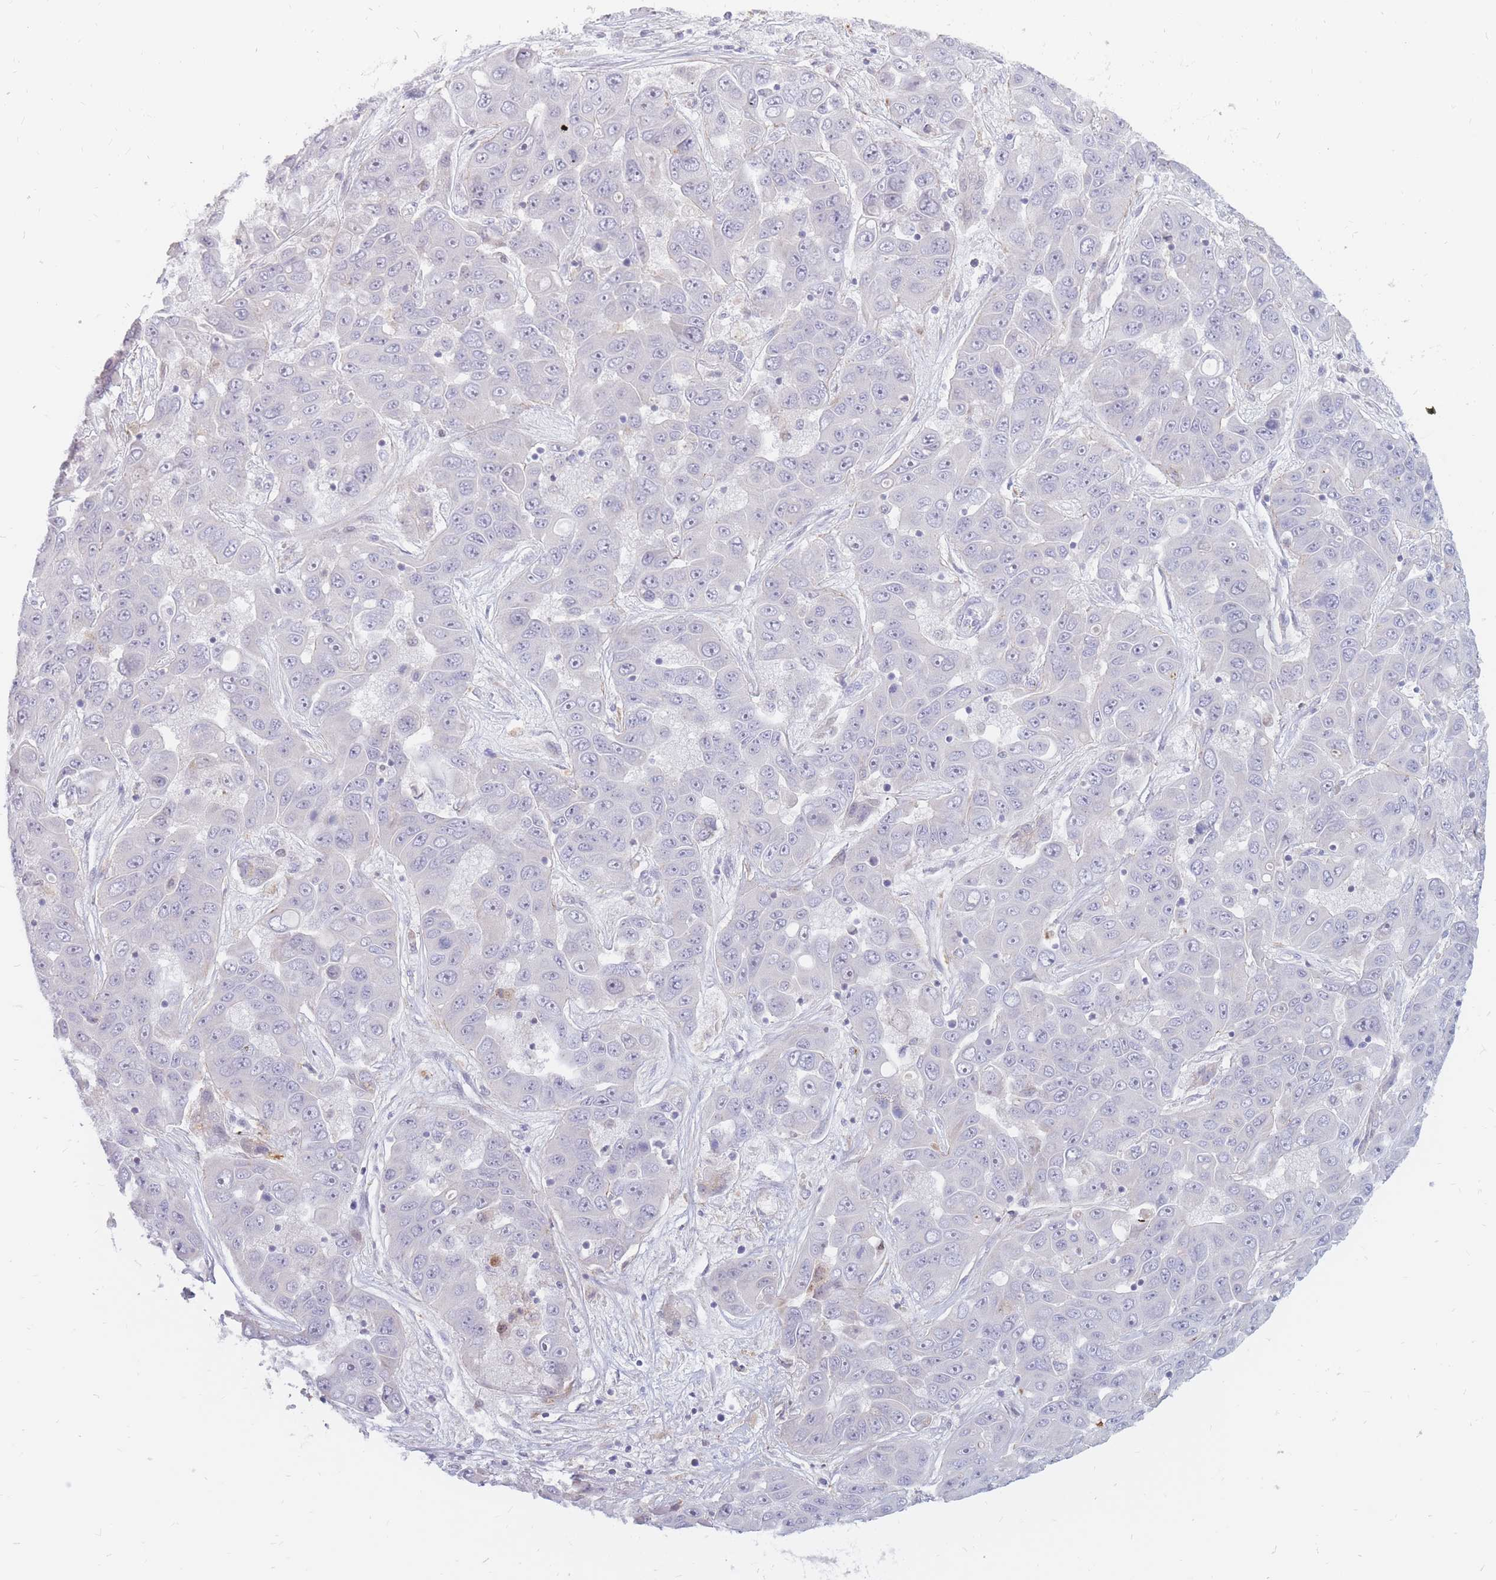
{"staining": {"intensity": "negative", "quantity": "none", "location": "none"}, "tissue": "liver cancer", "cell_type": "Tumor cells", "image_type": "cancer", "snomed": [{"axis": "morphology", "description": "Cholangiocarcinoma"}, {"axis": "topography", "description": "Liver"}], "caption": "Protein analysis of liver cancer demonstrates no significant positivity in tumor cells. Nuclei are stained in blue.", "gene": "PTGDR", "patient": {"sex": "female", "age": 52}}